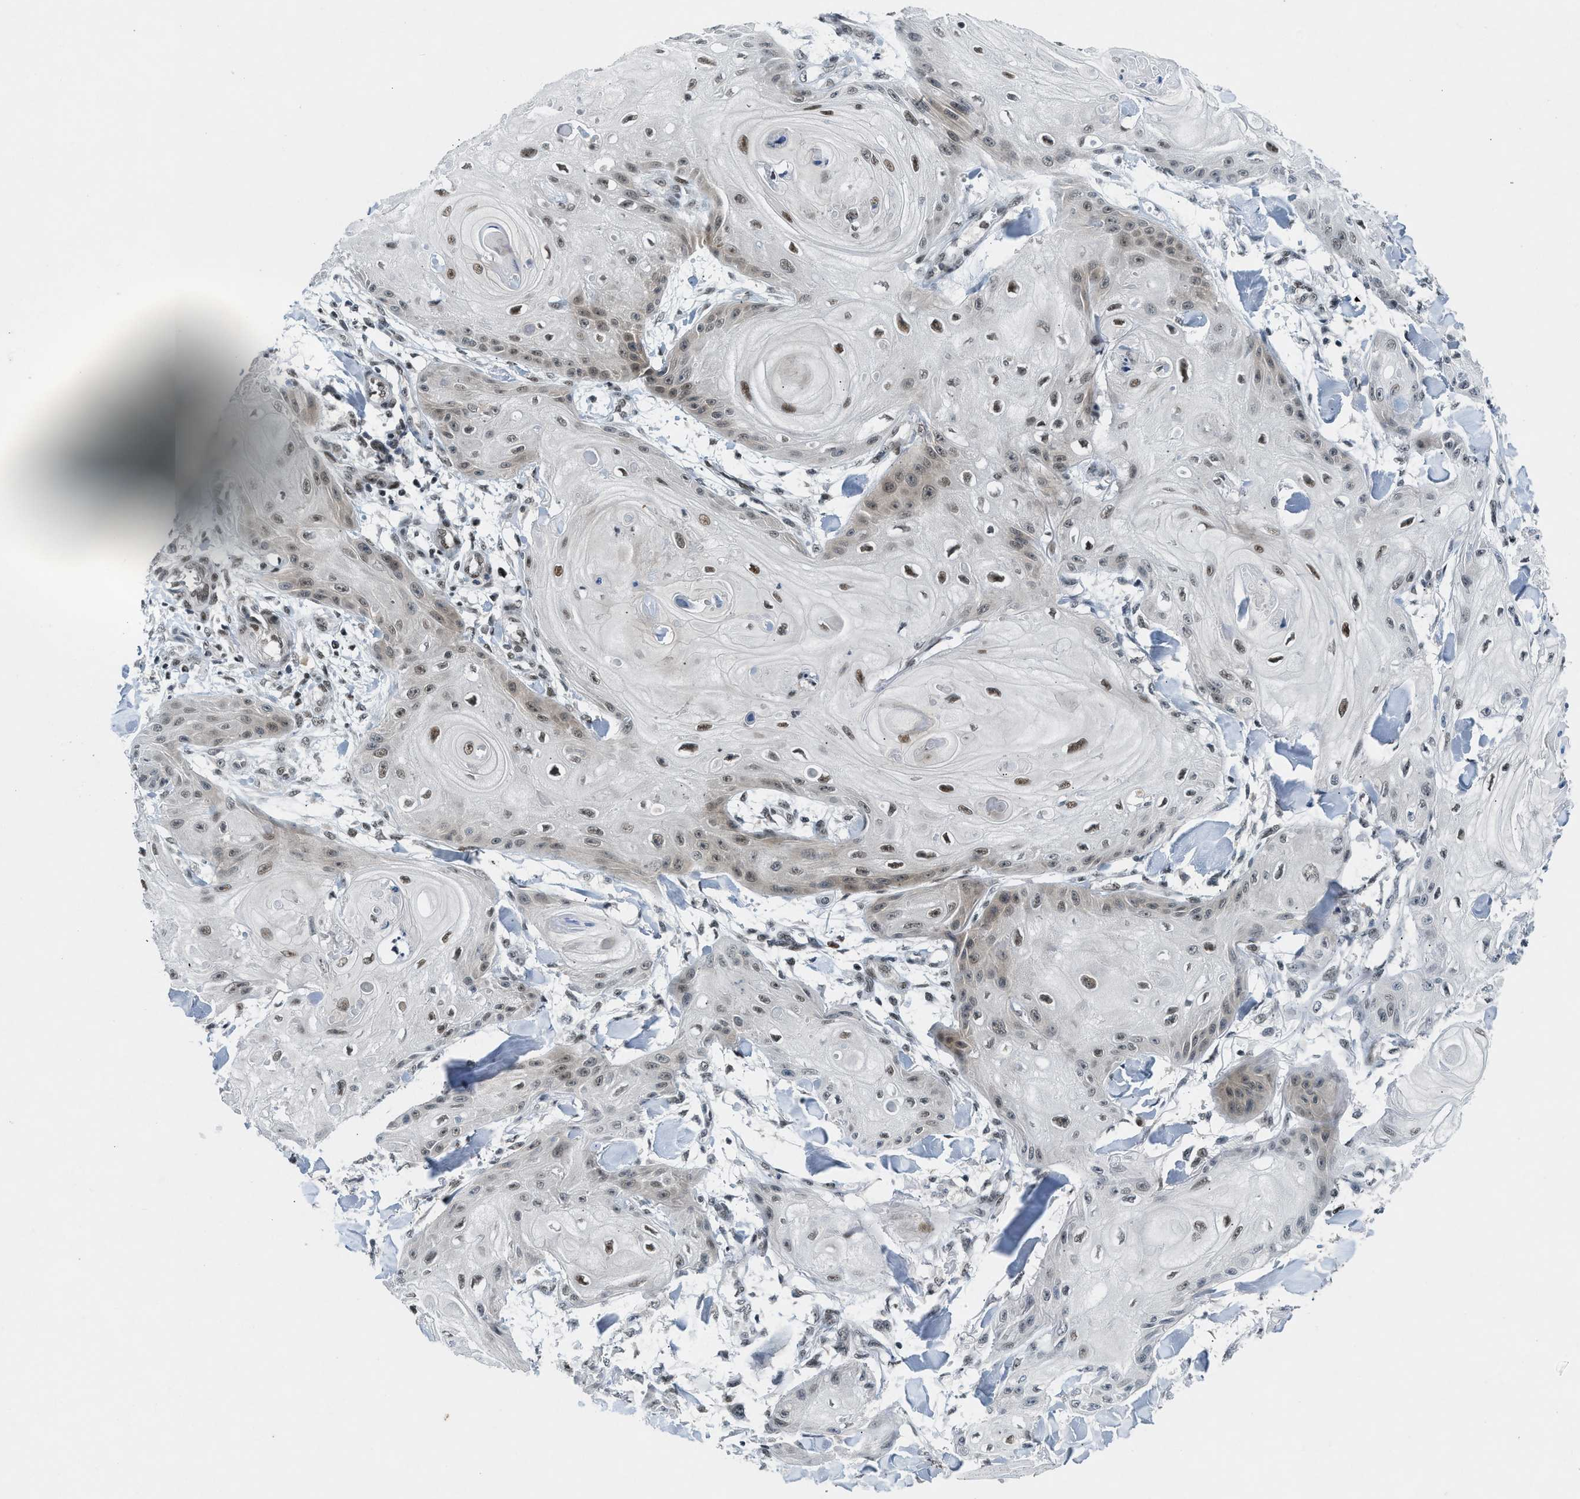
{"staining": {"intensity": "moderate", "quantity": "25%-75%", "location": "nuclear"}, "tissue": "skin cancer", "cell_type": "Tumor cells", "image_type": "cancer", "snomed": [{"axis": "morphology", "description": "Squamous cell carcinoma, NOS"}, {"axis": "topography", "description": "Skin"}], "caption": "A medium amount of moderate nuclear positivity is present in about 25%-75% of tumor cells in skin cancer tissue. (DAB IHC, brown staining for protein, blue staining for nuclei).", "gene": "NCOA1", "patient": {"sex": "male", "age": 74}}